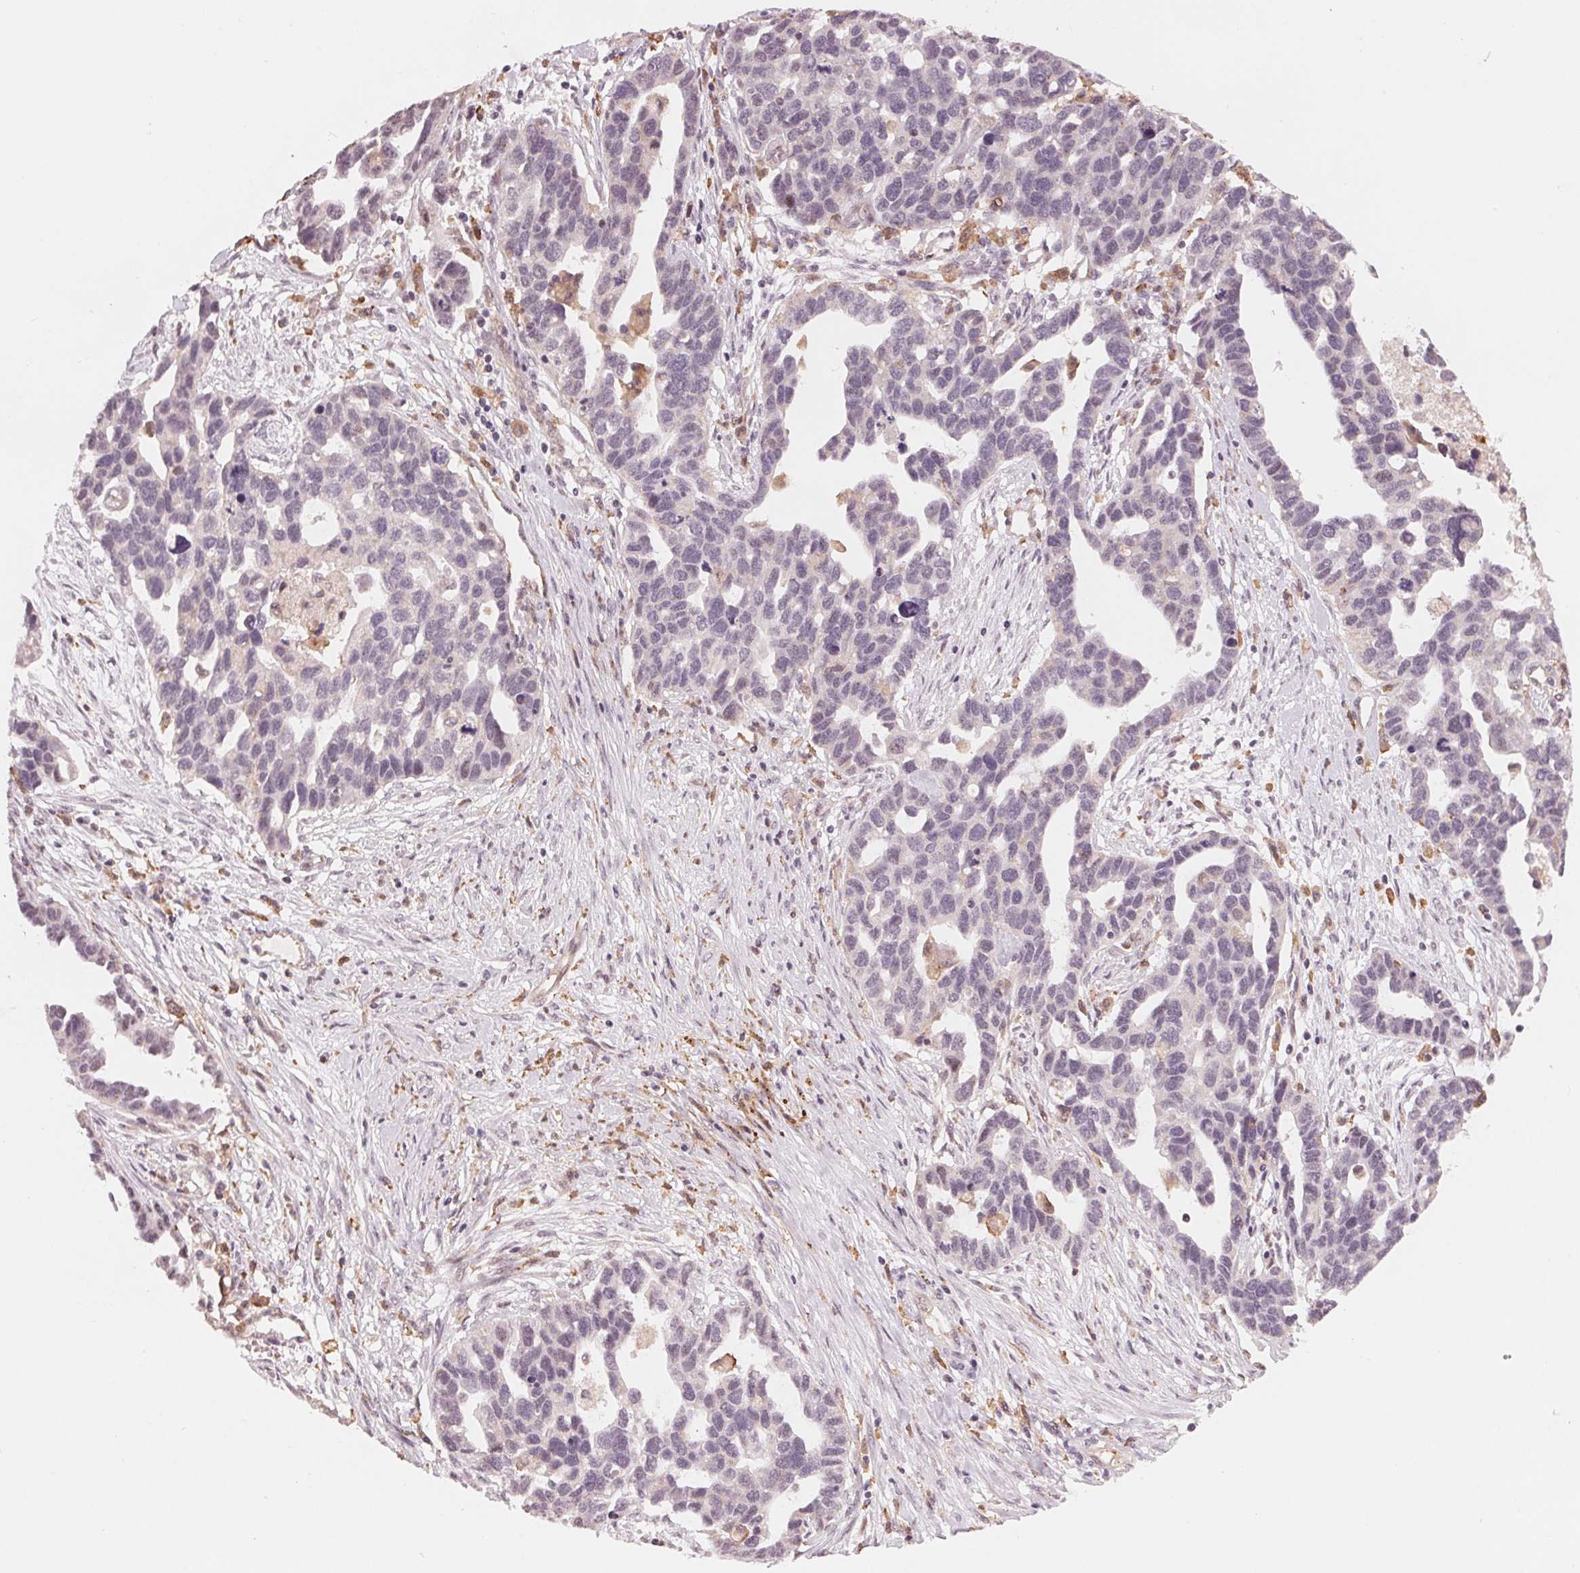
{"staining": {"intensity": "negative", "quantity": "none", "location": "none"}, "tissue": "ovarian cancer", "cell_type": "Tumor cells", "image_type": "cancer", "snomed": [{"axis": "morphology", "description": "Cystadenocarcinoma, serous, NOS"}, {"axis": "topography", "description": "Ovary"}], "caption": "A micrograph of ovarian serous cystadenocarcinoma stained for a protein reveals no brown staining in tumor cells.", "gene": "IL9R", "patient": {"sex": "female", "age": 54}}